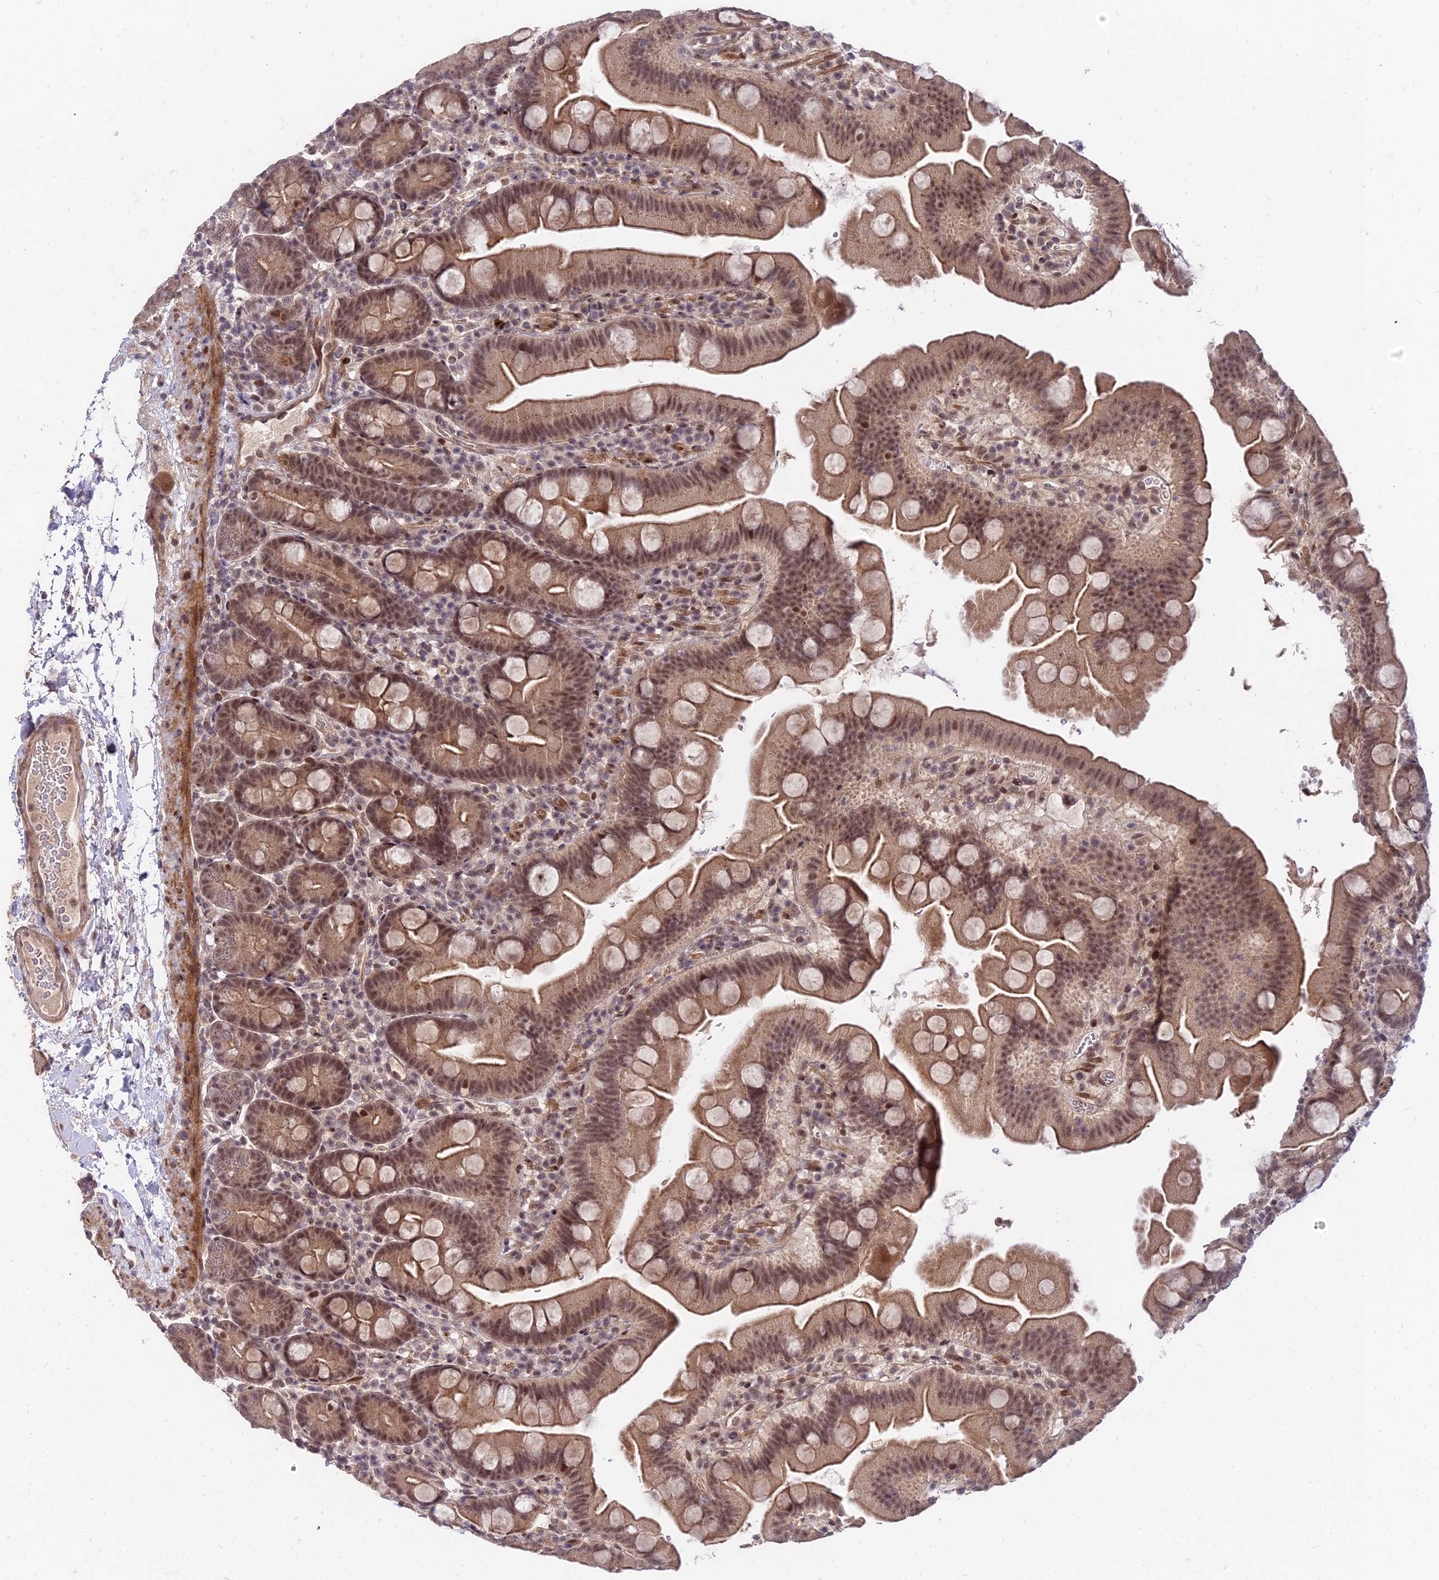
{"staining": {"intensity": "moderate", "quantity": ">75%", "location": "cytoplasmic/membranous,nuclear"}, "tissue": "small intestine", "cell_type": "Glandular cells", "image_type": "normal", "snomed": [{"axis": "morphology", "description": "Normal tissue, NOS"}, {"axis": "topography", "description": "Small intestine"}], "caption": "There is medium levels of moderate cytoplasmic/membranous,nuclear expression in glandular cells of normal small intestine, as demonstrated by immunohistochemical staining (brown color).", "gene": "ZNF85", "patient": {"sex": "female", "age": 68}}